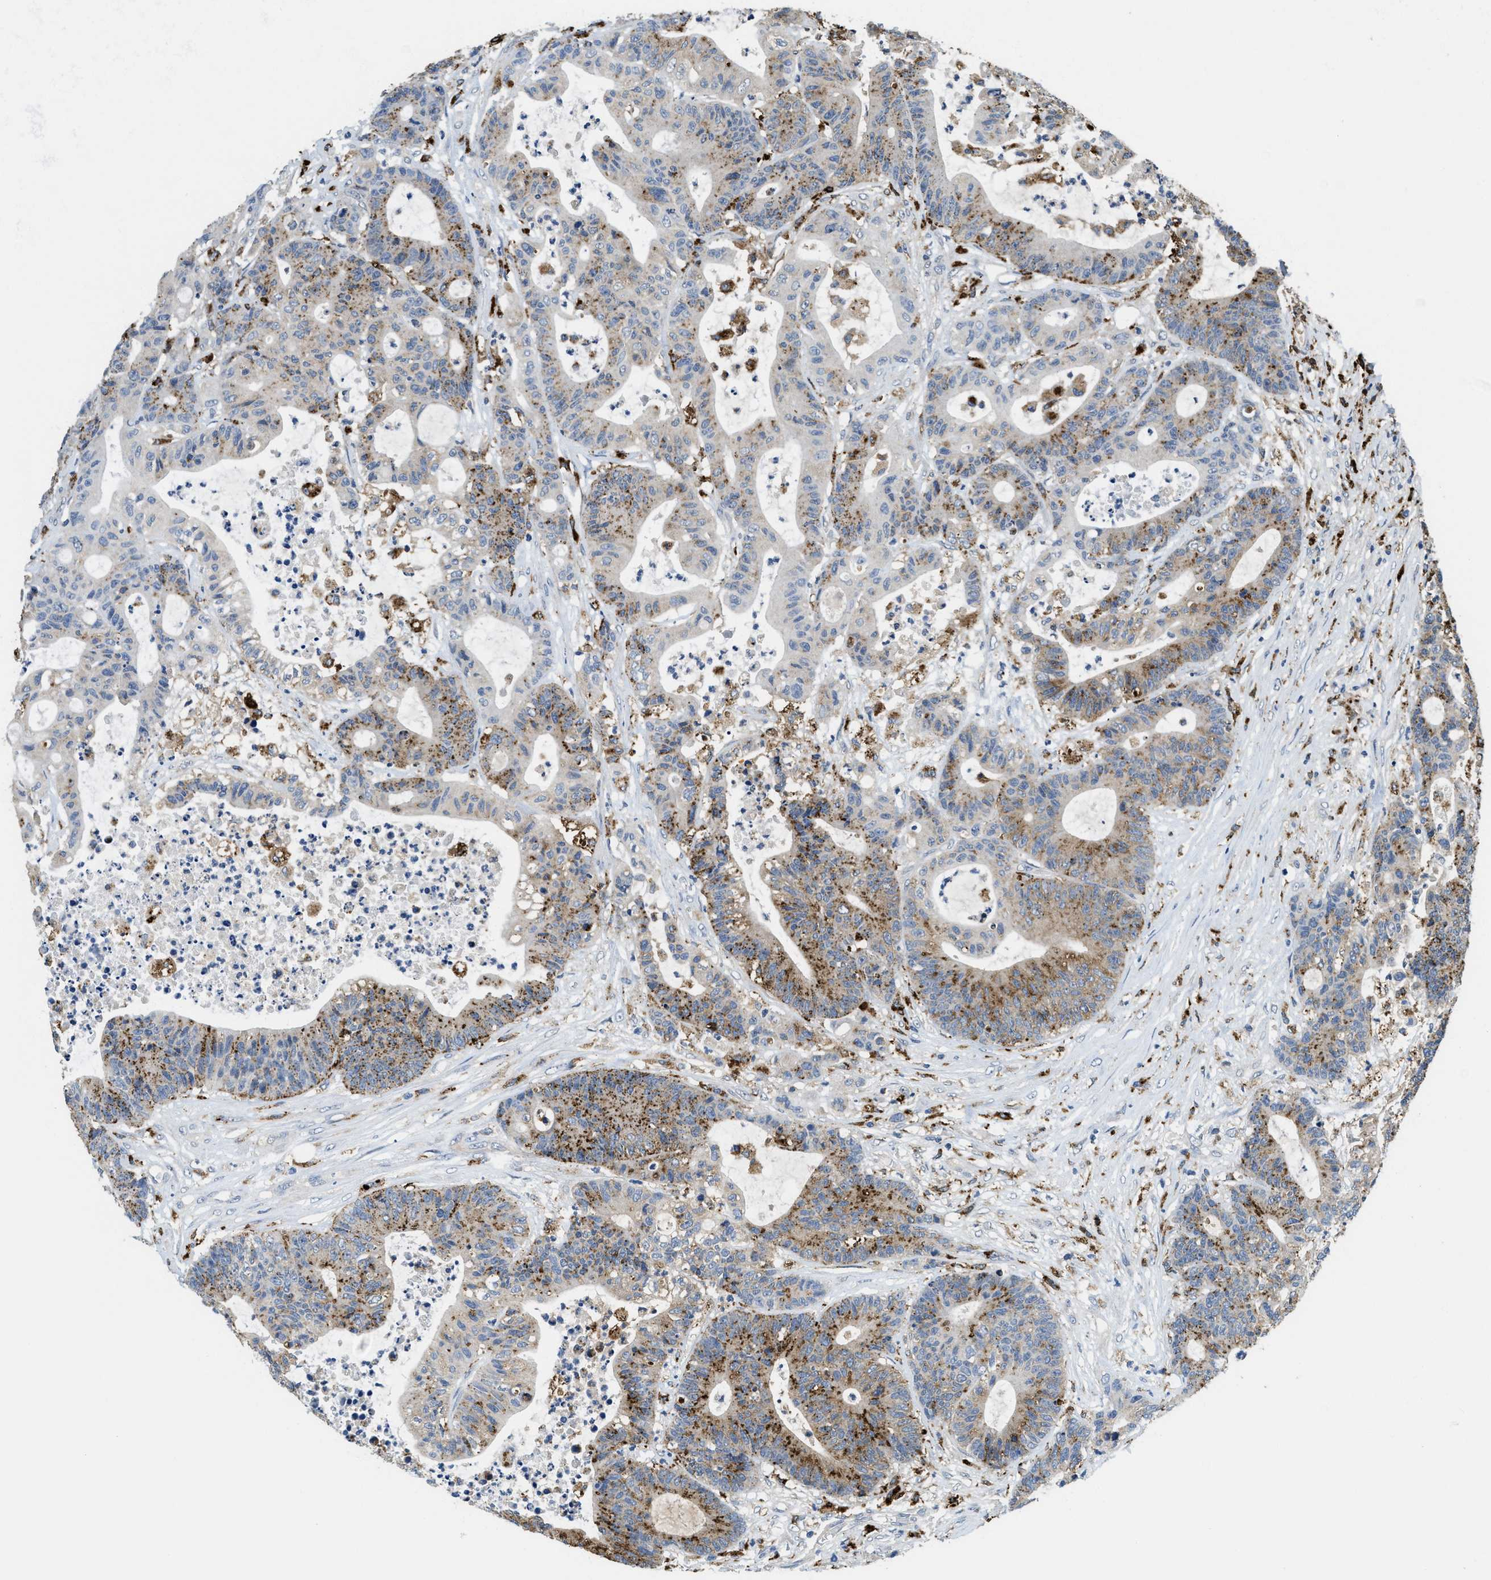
{"staining": {"intensity": "moderate", "quantity": ">75%", "location": "cytoplasmic/membranous"}, "tissue": "colorectal cancer", "cell_type": "Tumor cells", "image_type": "cancer", "snomed": [{"axis": "morphology", "description": "Adenocarcinoma, NOS"}, {"axis": "topography", "description": "Colon"}], "caption": "Moderate cytoplasmic/membranous expression is identified in about >75% of tumor cells in colorectal cancer.", "gene": "BMPR2", "patient": {"sex": "female", "age": 84}}